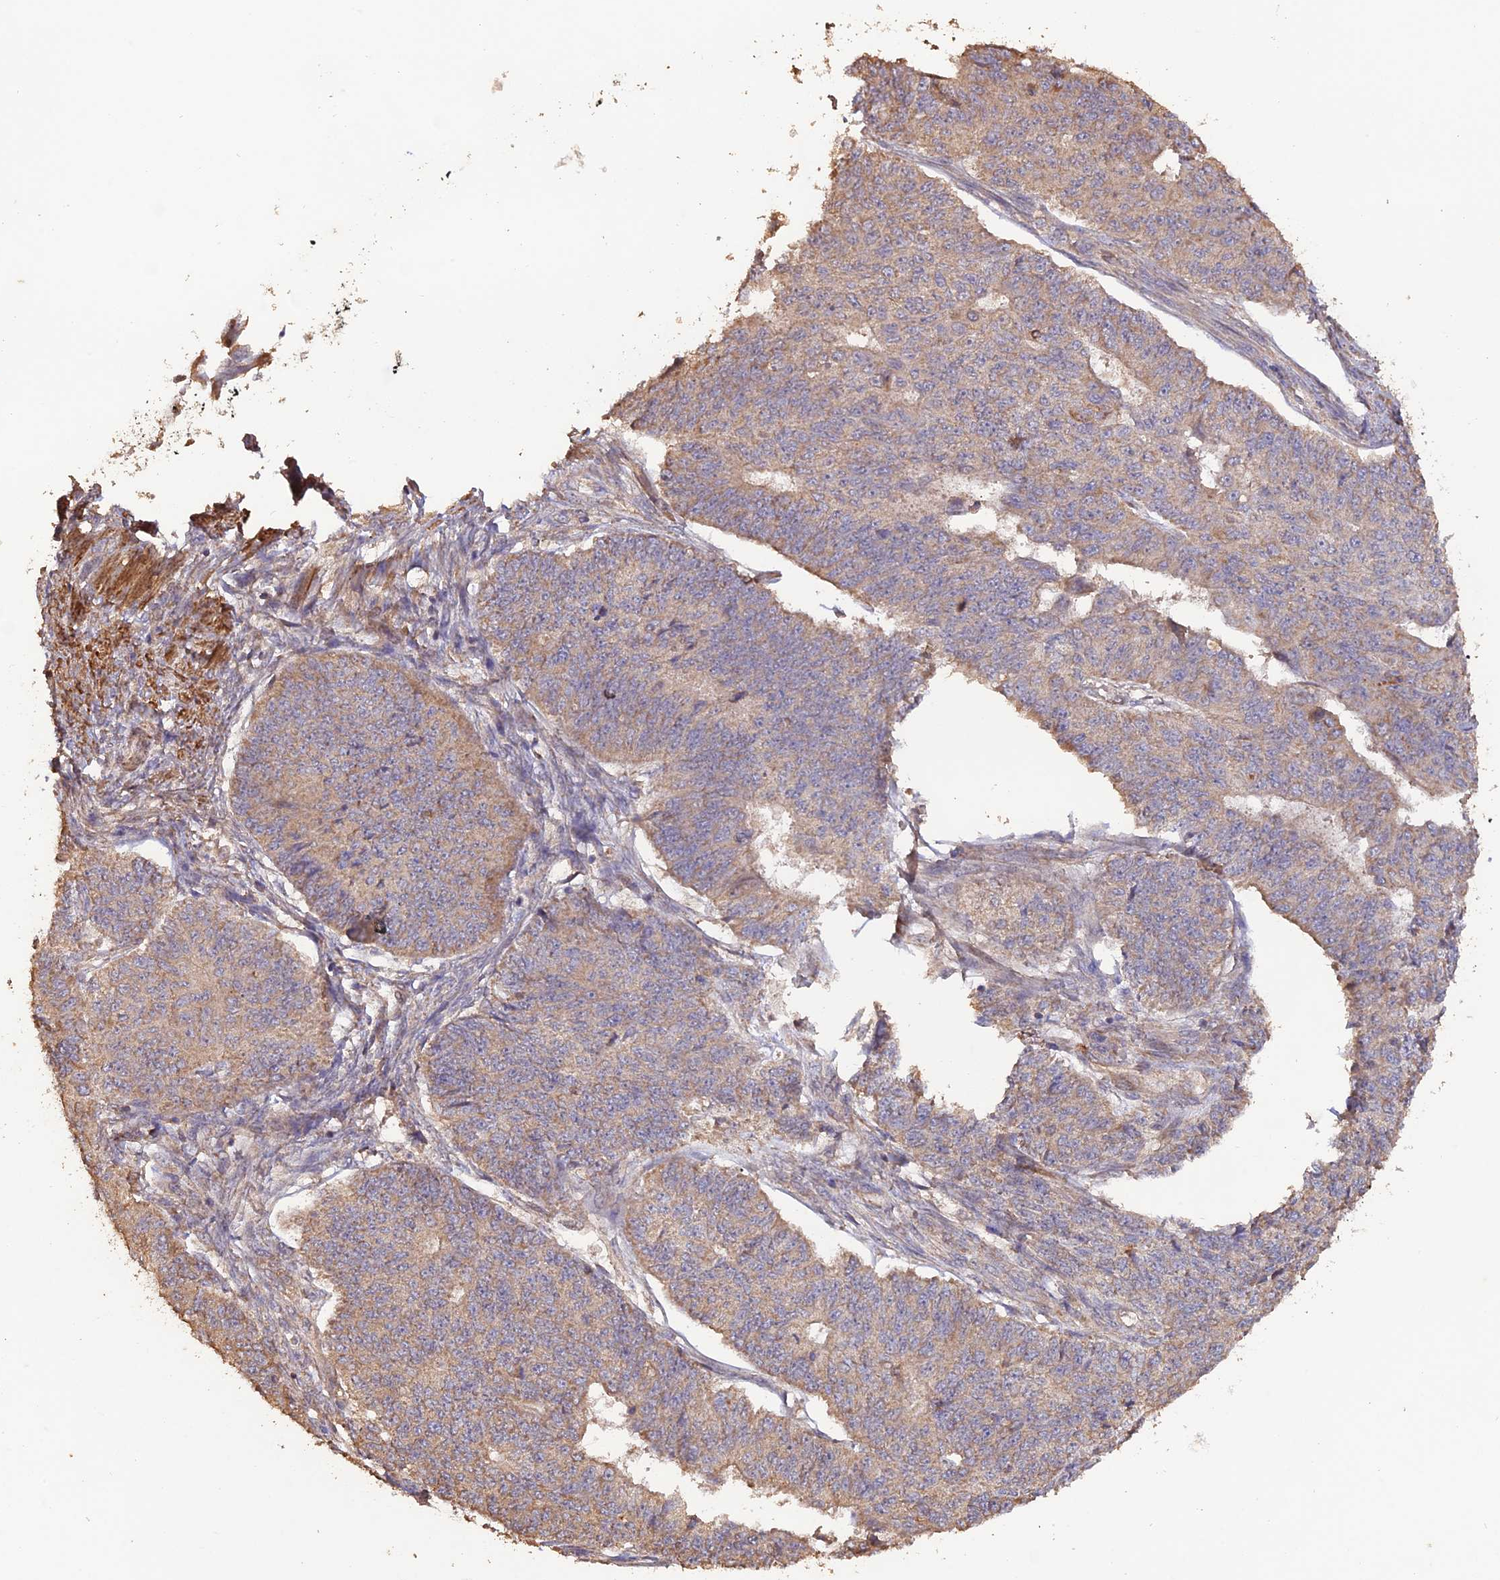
{"staining": {"intensity": "weak", "quantity": "25%-75%", "location": "cytoplasmic/membranous"}, "tissue": "endometrial cancer", "cell_type": "Tumor cells", "image_type": "cancer", "snomed": [{"axis": "morphology", "description": "Adenocarcinoma, NOS"}, {"axis": "topography", "description": "Endometrium"}], "caption": "Immunohistochemistry image of neoplastic tissue: human endometrial adenocarcinoma stained using immunohistochemistry (IHC) shows low levels of weak protein expression localized specifically in the cytoplasmic/membranous of tumor cells, appearing as a cytoplasmic/membranous brown color.", "gene": "LAYN", "patient": {"sex": "female", "age": 32}}